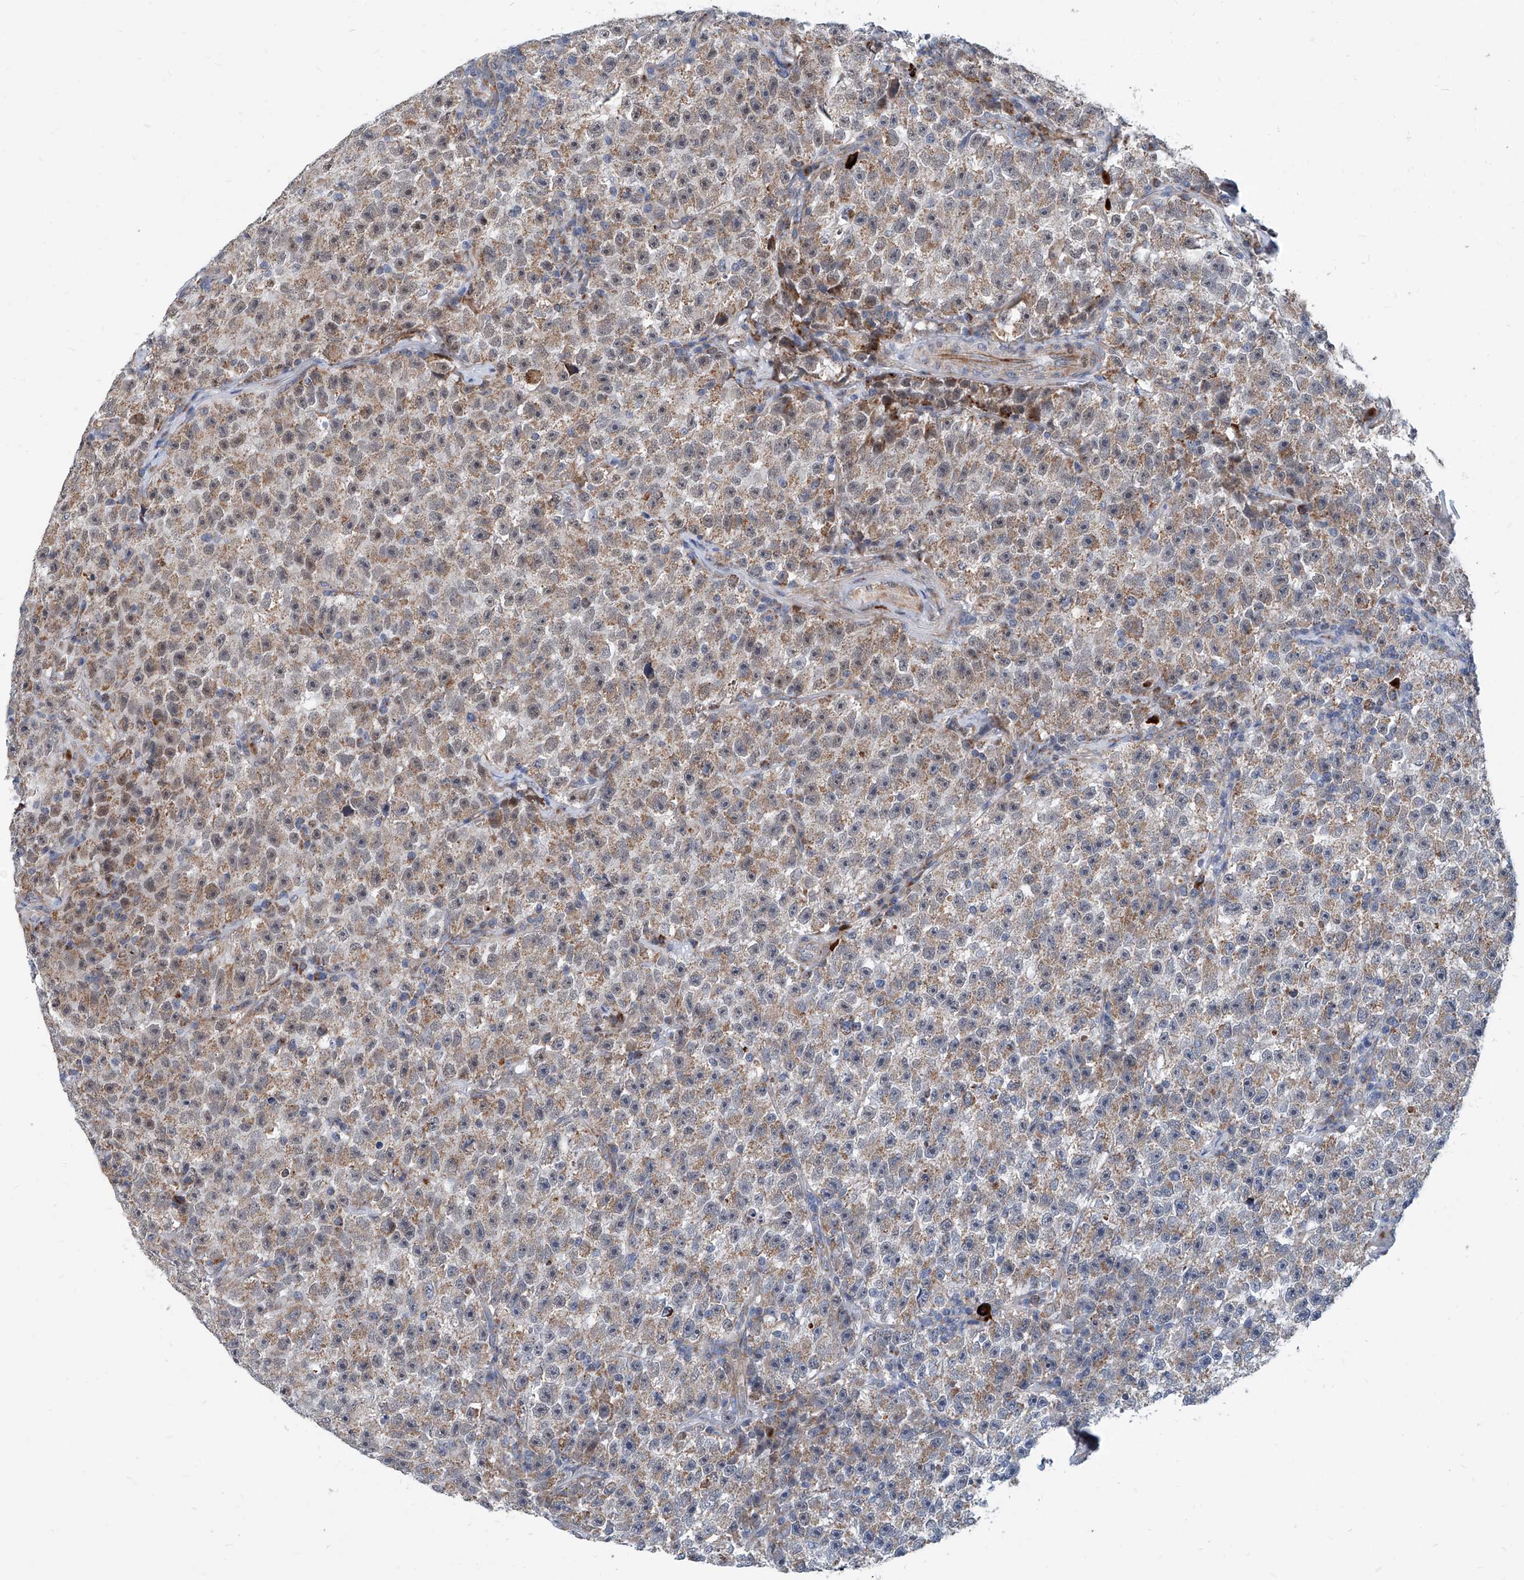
{"staining": {"intensity": "moderate", "quantity": ">75%", "location": "cytoplasmic/membranous"}, "tissue": "testis cancer", "cell_type": "Tumor cells", "image_type": "cancer", "snomed": [{"axis": "morphology", "description": "Seminoma, NOS"}, {"axis": "topography", "description": "Testis"}], "caption": "This is an image of immunohistochemistry (IHC) staining of testis cancer, which shows moderate positivity in the cytoplasmic/membranous of tumor cells.", "gene": "USP48", "patient": {"sex": "male", "age": 22}}